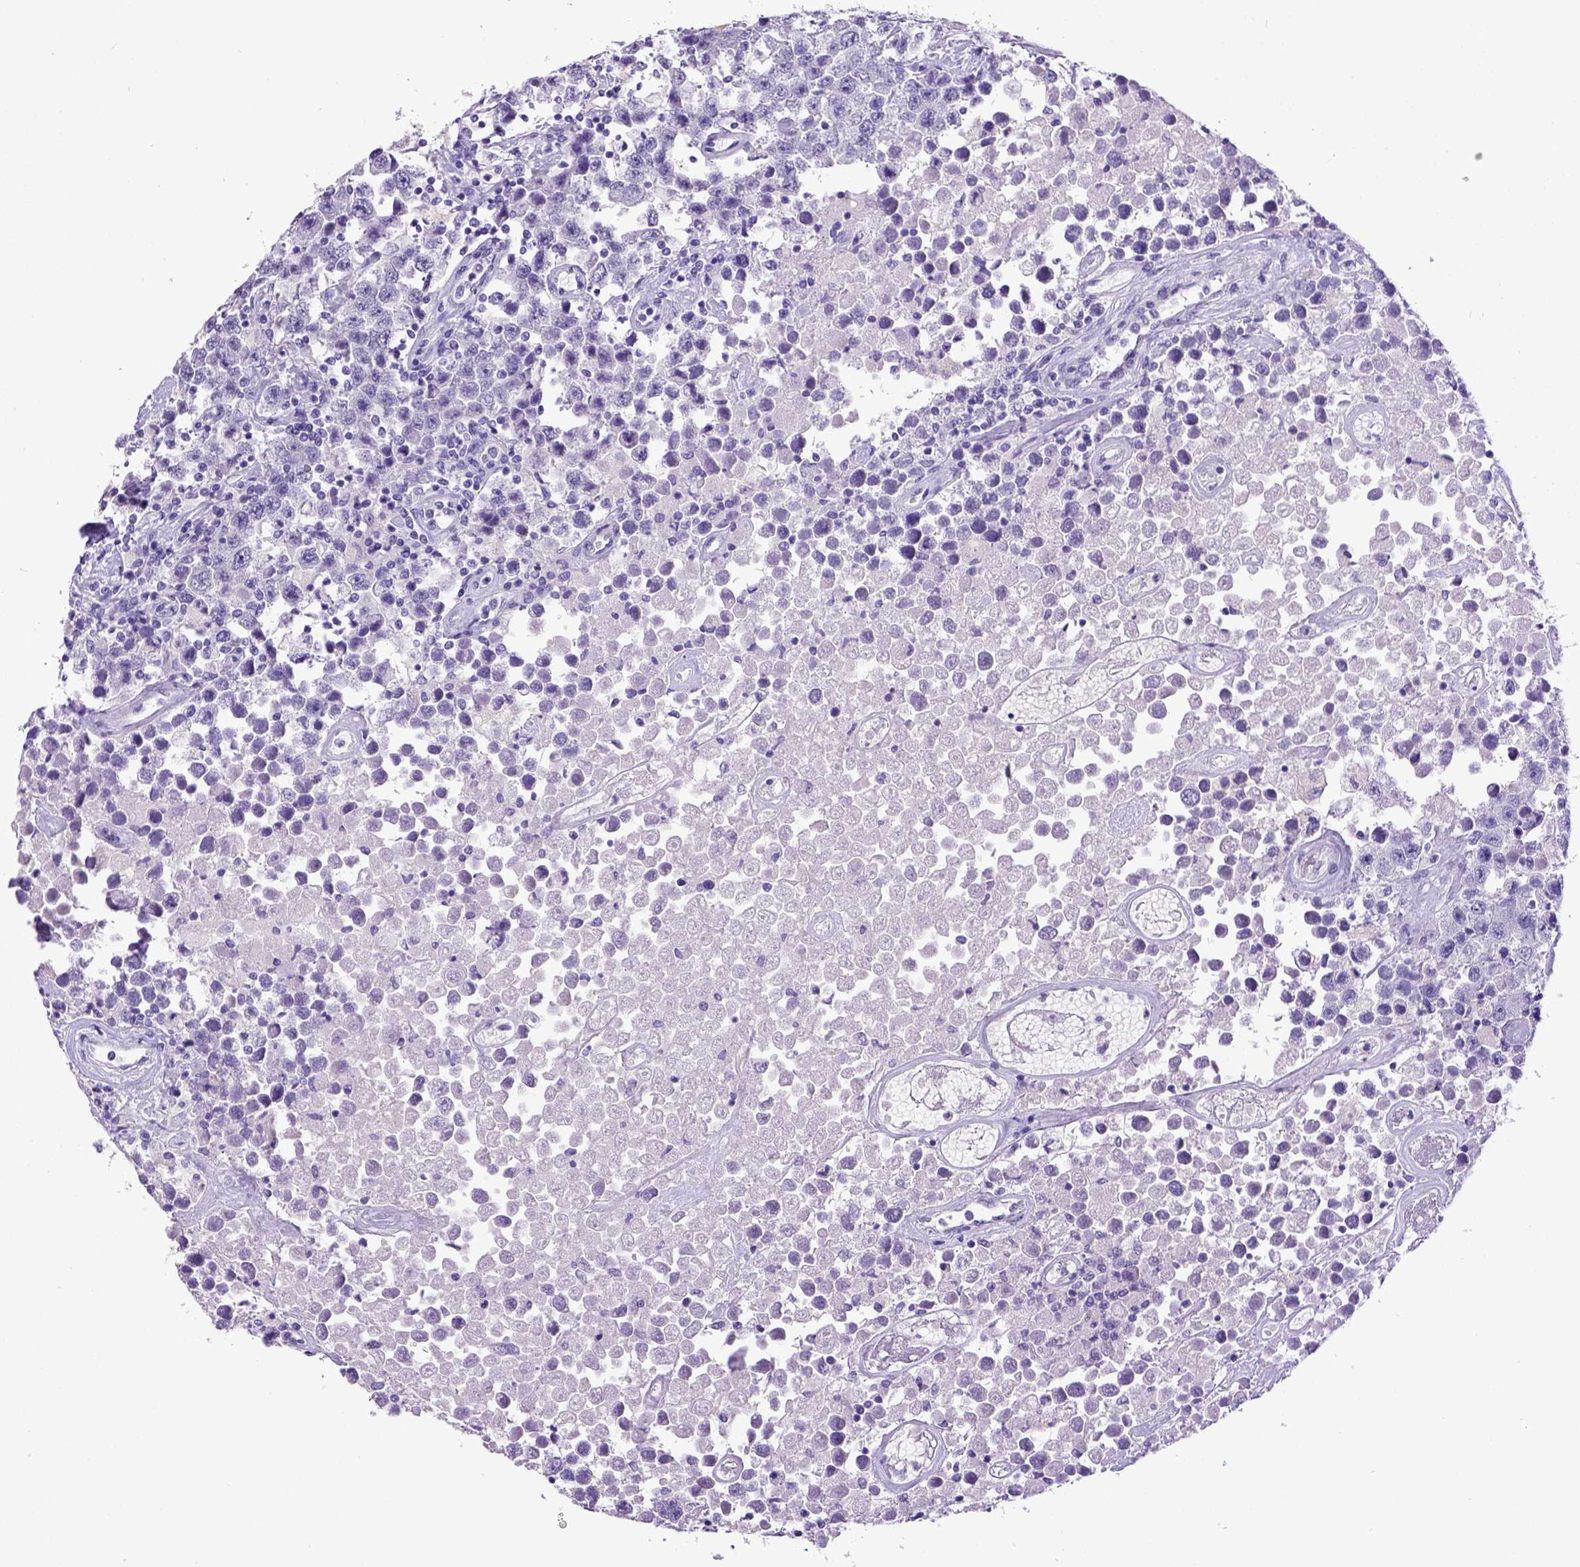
{"staining": {"intensity": "negative", "quantity": "none", "location": "none"}, "tissue": "testis cancer", "cell_type": "Tumor cells", "image_type": "cancer", "snomed": [{"axis": "morphology", "description": "Seminoma, NOS"}, {"axis": "topography", "description": "Testis"}], "caption": "Tumor cells show no significant protein positivity in testis cancer.", "gene": "ESR1", "patient": {"sex": "male", "age": 52}}